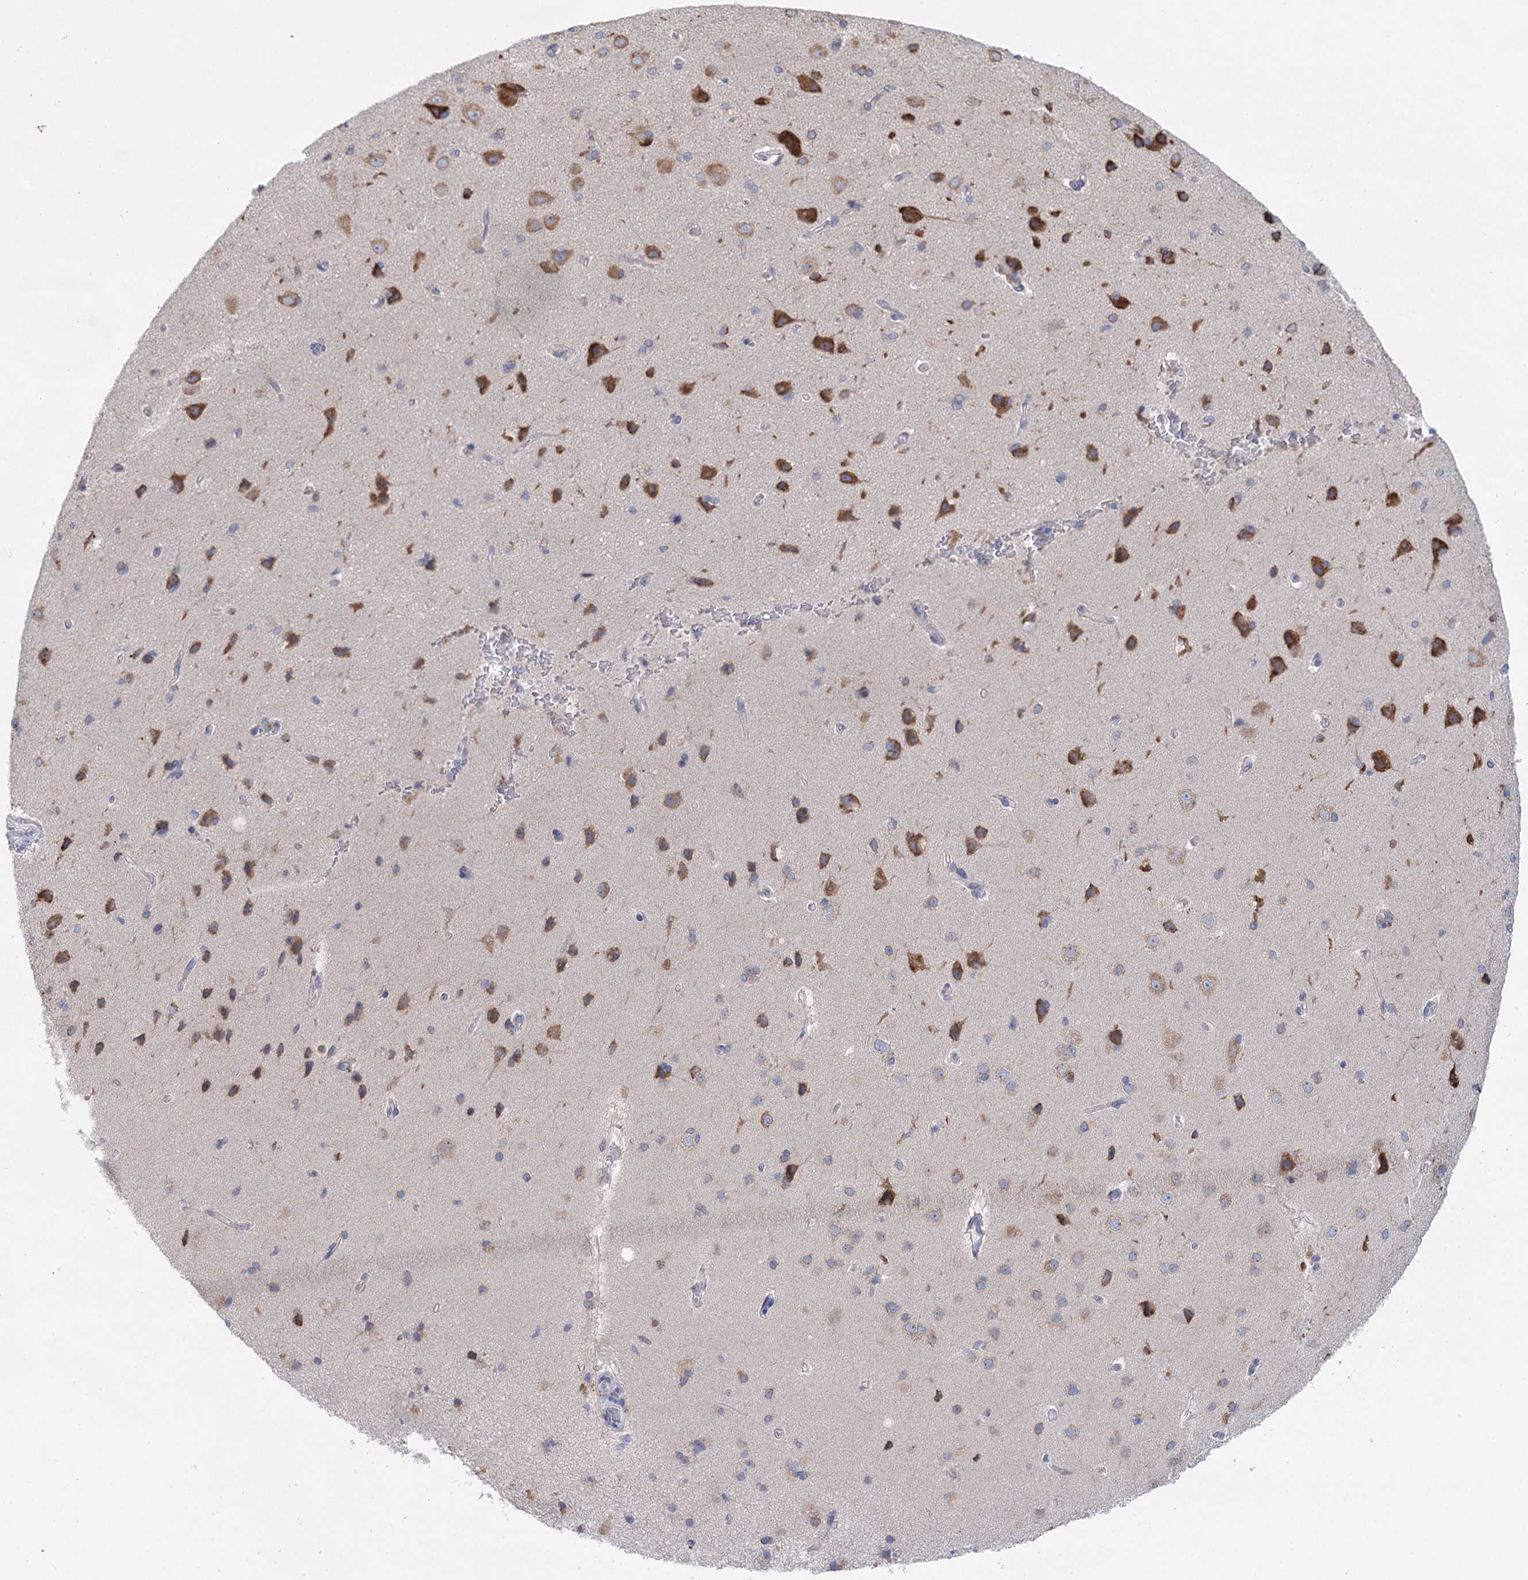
{"staining": {"intensity": "negative", "quantity": "none", "location": "none"}, "tissue": "cerebral cortex", "cell_type": "Endothelial cells", "image_type": "normal", "snomed": [{"axis": "morphology", "description": "Normal tissue, NOS"}, {"axis": "topography", "description": "Cerebral cortex"}], "caption": "DAB (3,3'-diaminobenzidine) immunohistochemical staining of normal human cerebral cortex displays no significant positivity in endothelial cells.", "gene": "METTL24", "patient": {"sex": "male", "age": 62}}